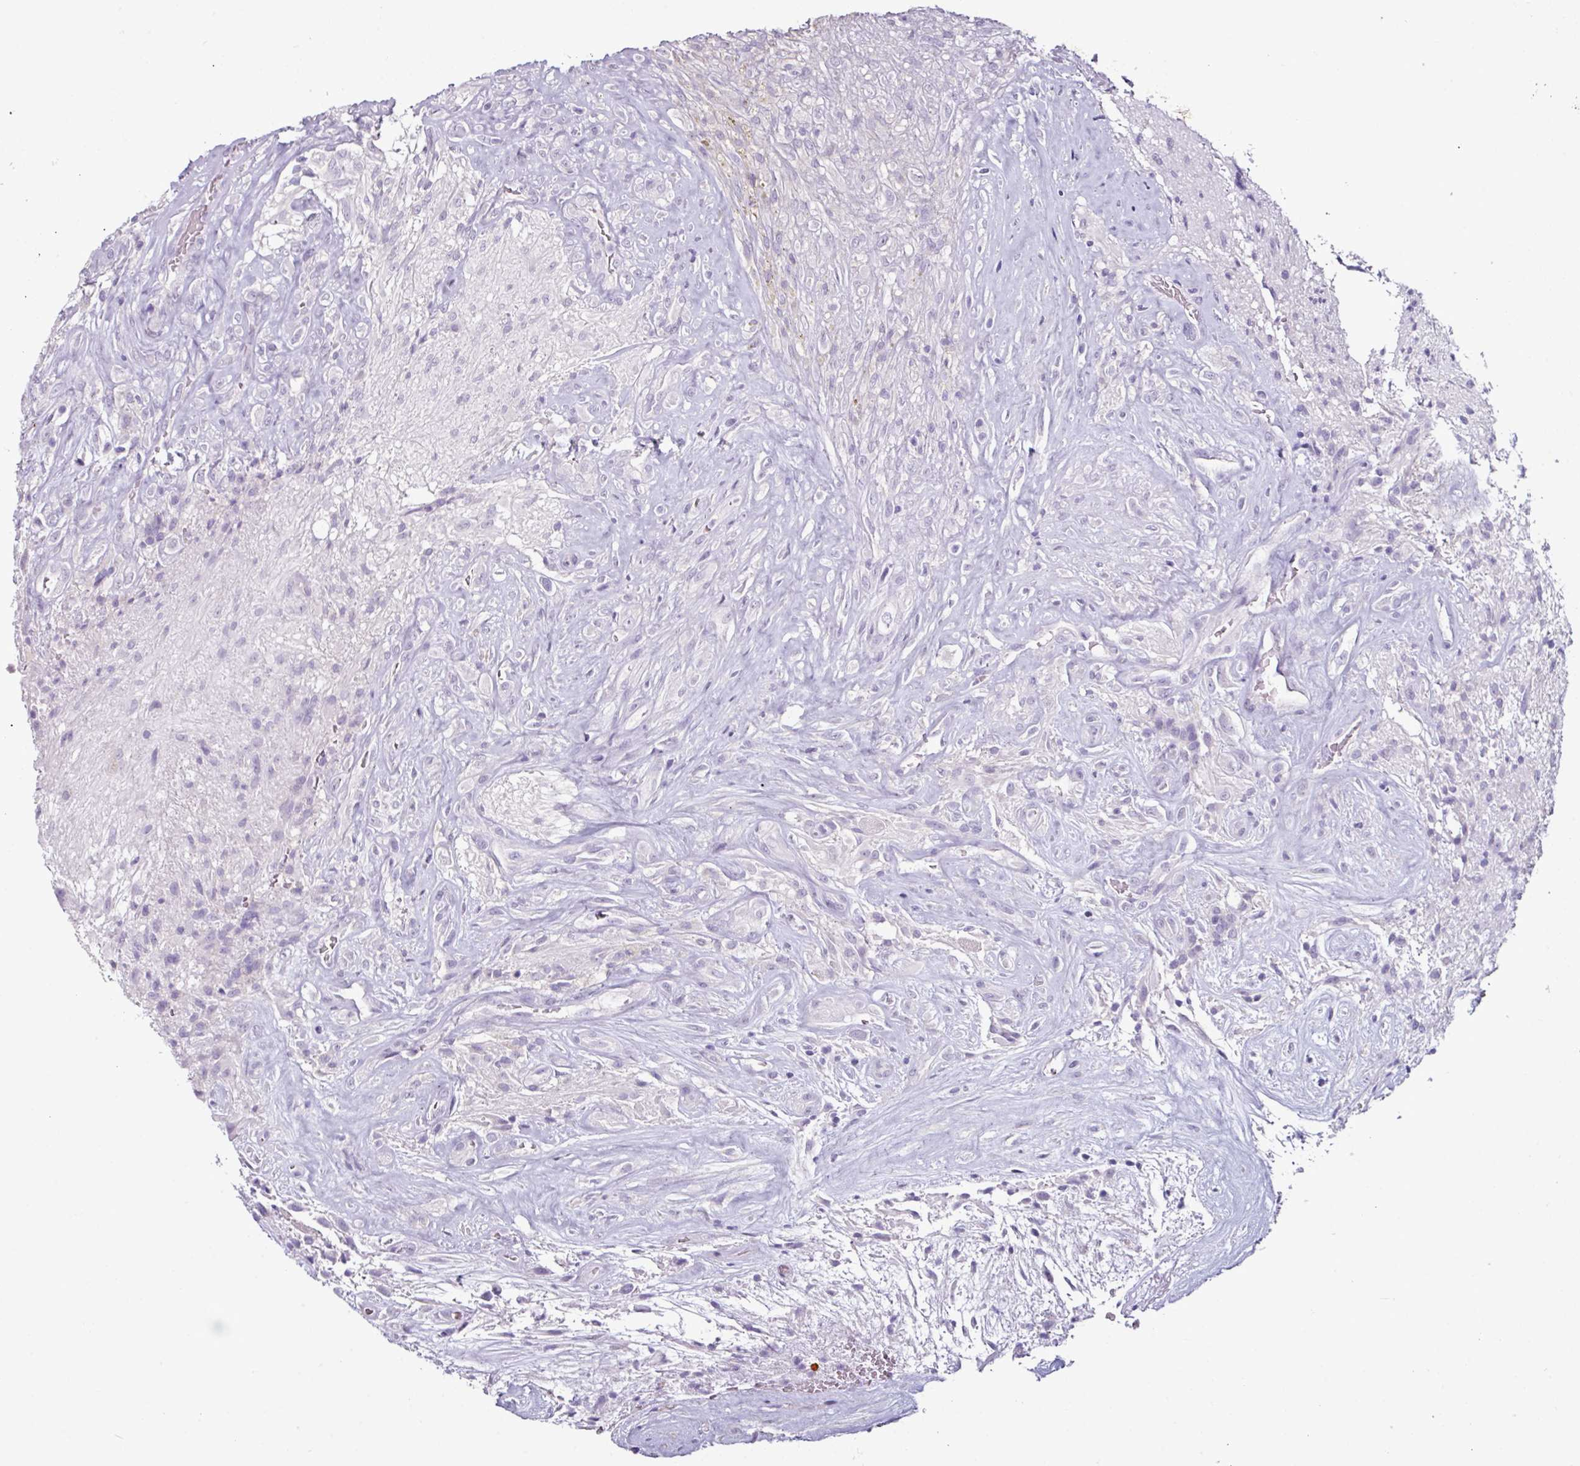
{"staining": {"intensity": "negative", "quantity": "none", "location": "none"}, "tissue": "glioma", "cell_type": "Tumor cells", "image_type": "cancer", "snomed": [{"axis": "morphology", "description": "Glioma, malignant, High grade"}, {"axis": "topography", "description": "Brain"}], "caption": "Tumor cells show no significant staining in malignant high-grade glioma.", "gene": "GLP2R", "patient": {"sex": "male", "age": 56}}